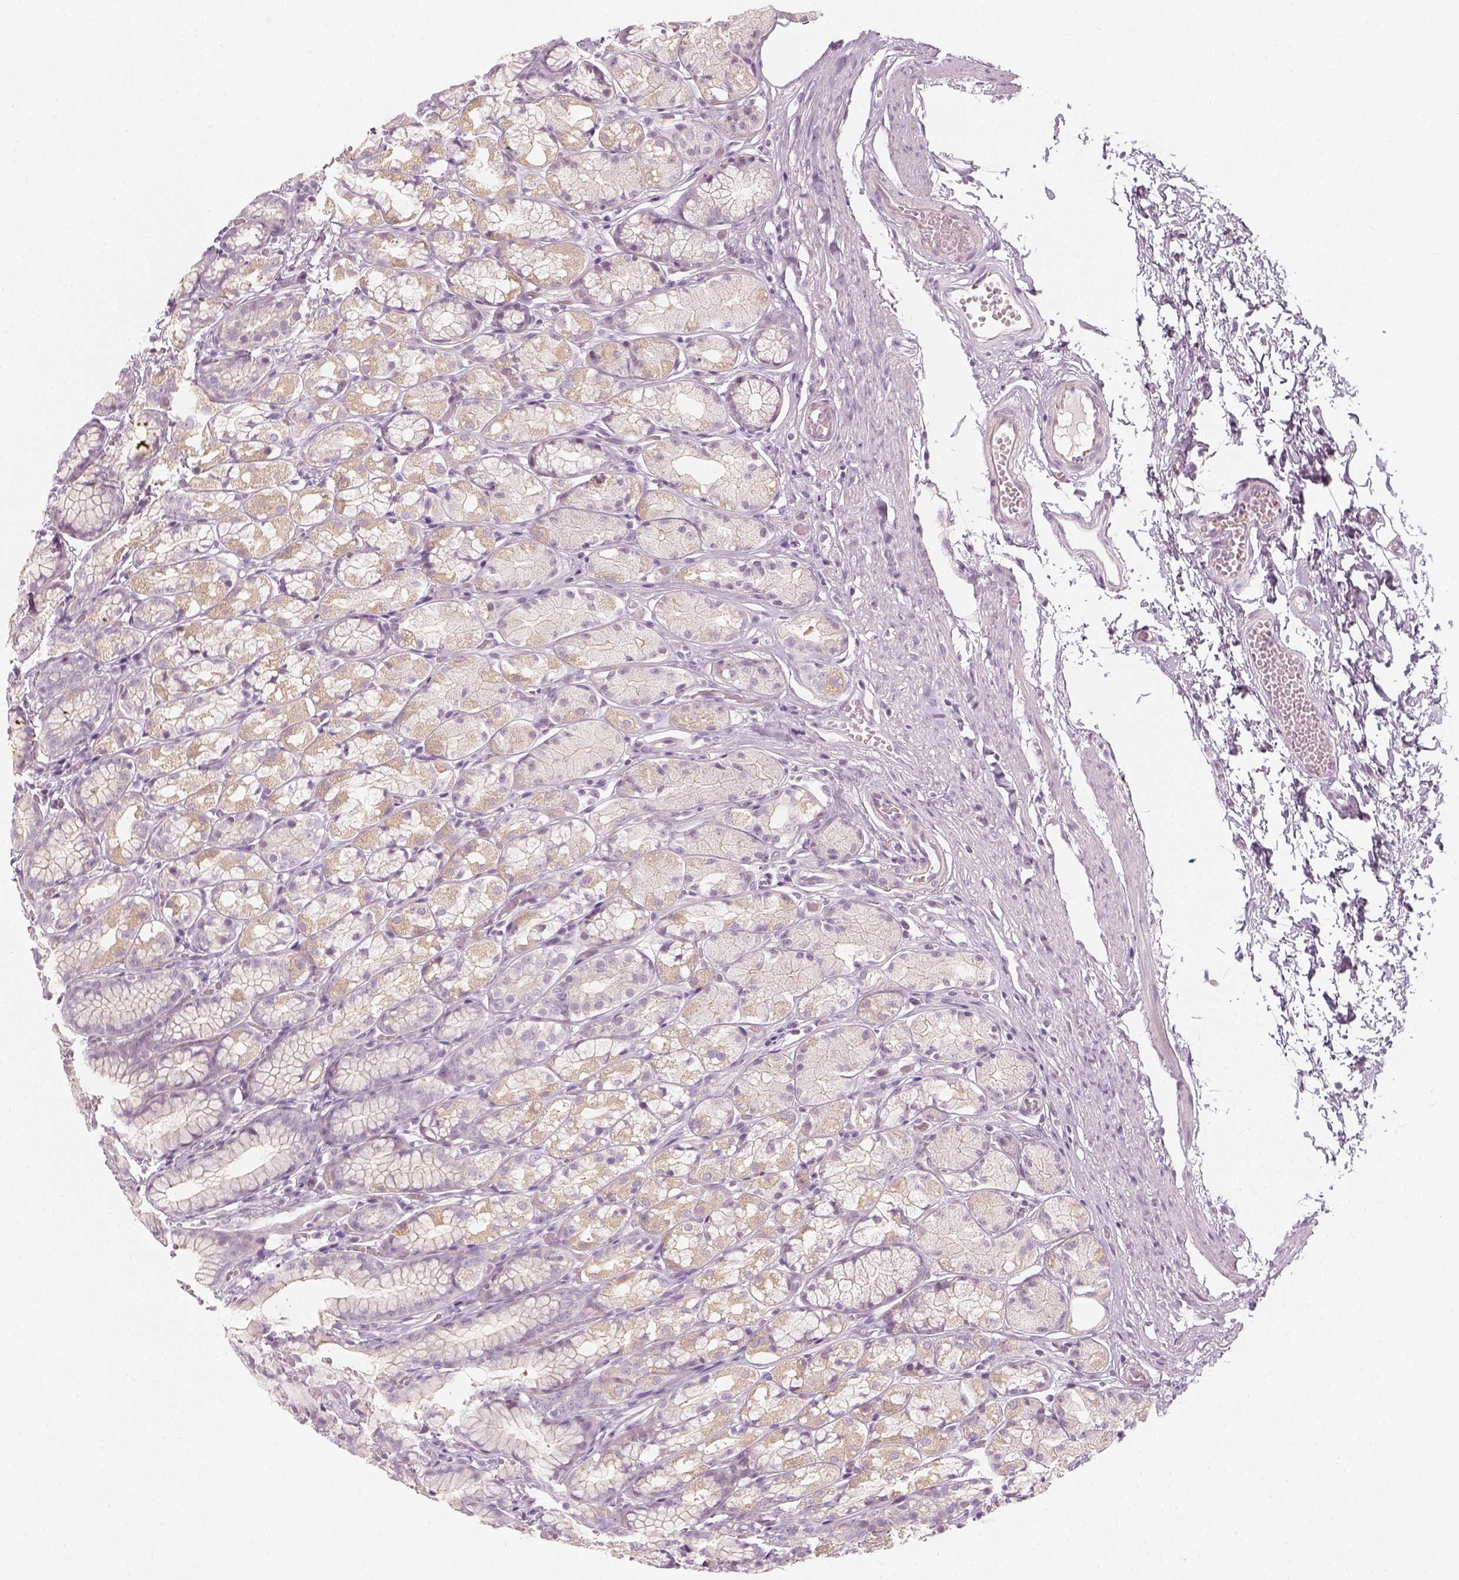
{"staining": {"intensity": "weak", "quantity": "<25%", "location": "cytoplasmic/membranous"}, "tissue": "stomach", "cell_type": "Glandular cells", "image_type": "normal", "snomed": [{"axis": "morphology", "description": "Normal tissue, NOS"}, {"axis": "topography", "description": "Stomach"}], "caption": "Stomach was stained to show a protein in brown. There is no significant expression in glandular cells. (DAB immunohistochemistry, high magnification).", "gene": "PRAME", "patient": {"sex": "male", "age": 70}}